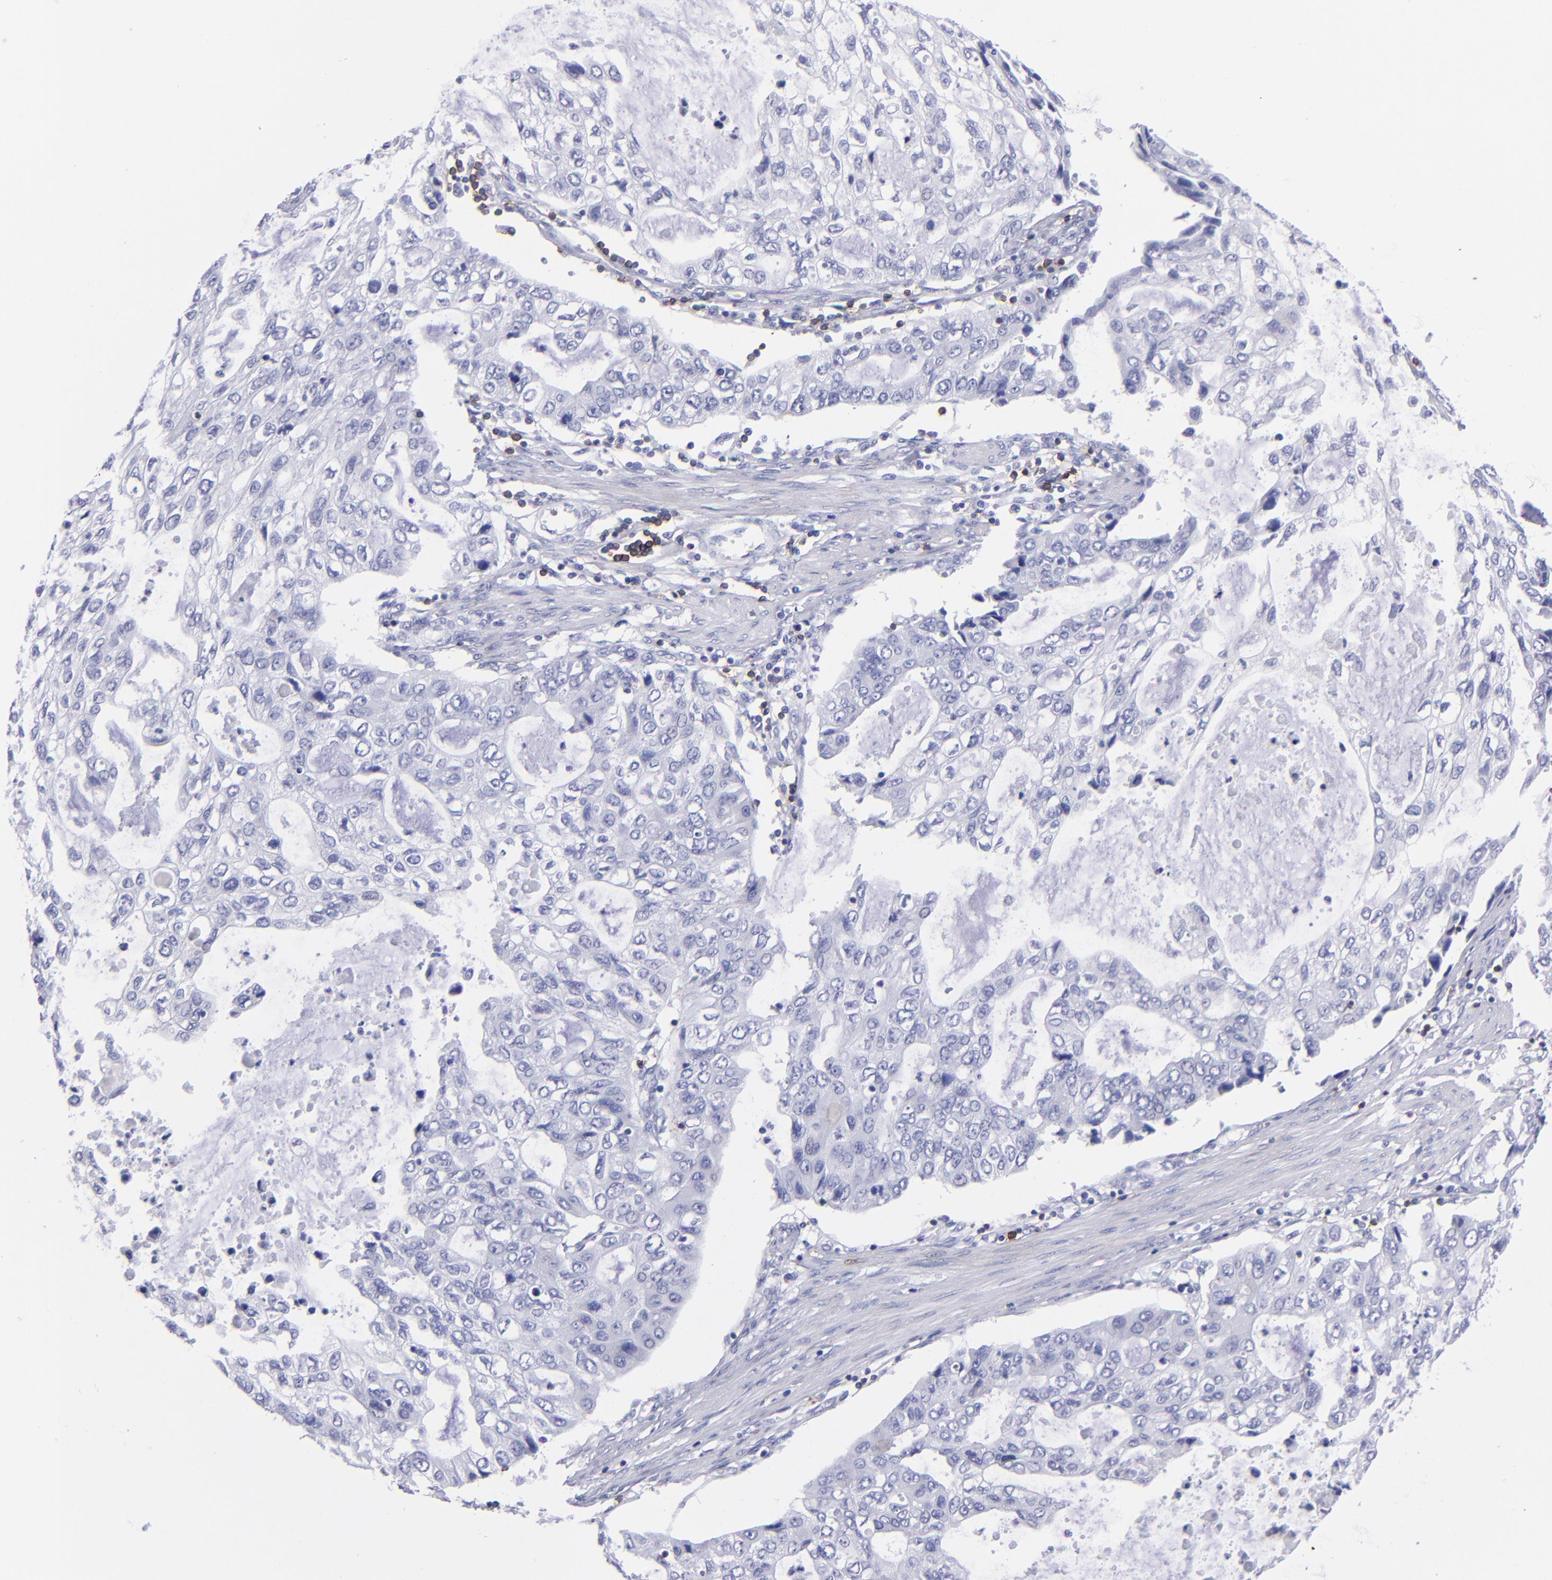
{"staining": {"intensity": "negative", "quantity": "none", "location": "none"}, "tissue": "stomach cancer", "cell_type": "Tumor cells", "image_type": "cancer", "snomed": [{"axis": "morphology", "description": "Adenocarcinoma, NOS"}, {"axis": "topography", "description": "Stomach, upper"}], "caption": "An immunohistochemistry (IHC) photomicrograph of stomach adenocarcinoma is shown. There is no staining in tumor cells of stomach adenocarcinoma.", "gene": "CD6", "patient": {"sex": "female", "age": 52}}